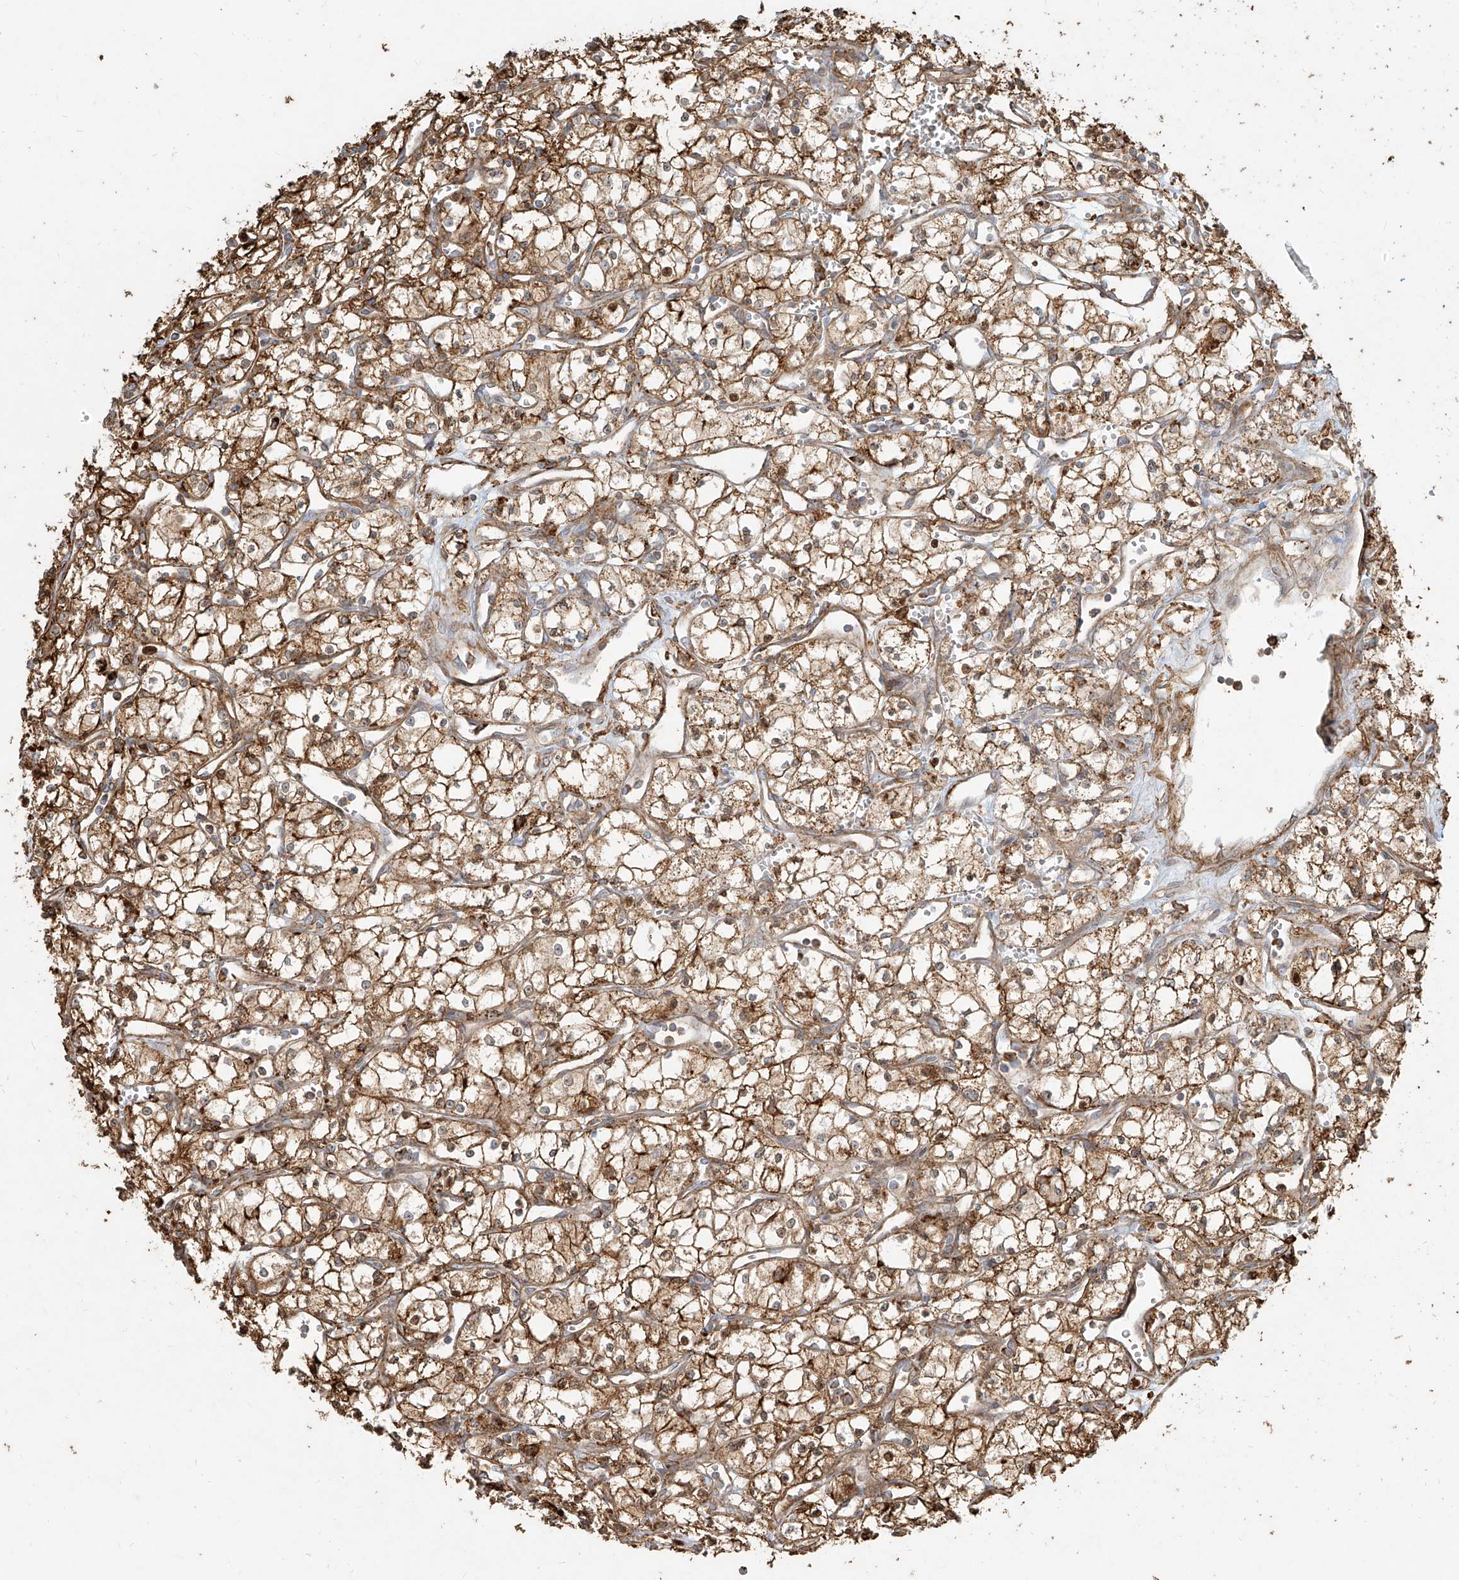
{"staining": {"intensity": "moderate", "quantity": ">75%", "location": "cytoplasmic/membranous"}, "tissue": "renal cancer", "cell_type": "Tumor cells", "image_type": "cancer", "snomed": [{"axis": "morphology", "description": "Adenocarcinoma, NOS"}, {"axis": "topography", "description": "Kidney"}], "caption": "The immunohistochemical stain shows moderate cytoplasmic/membranous expression in tumor cells of renal adenocarcinoma tissue.", "gene": "MTX2", "patient": {"sex": "male", "age": 59}}